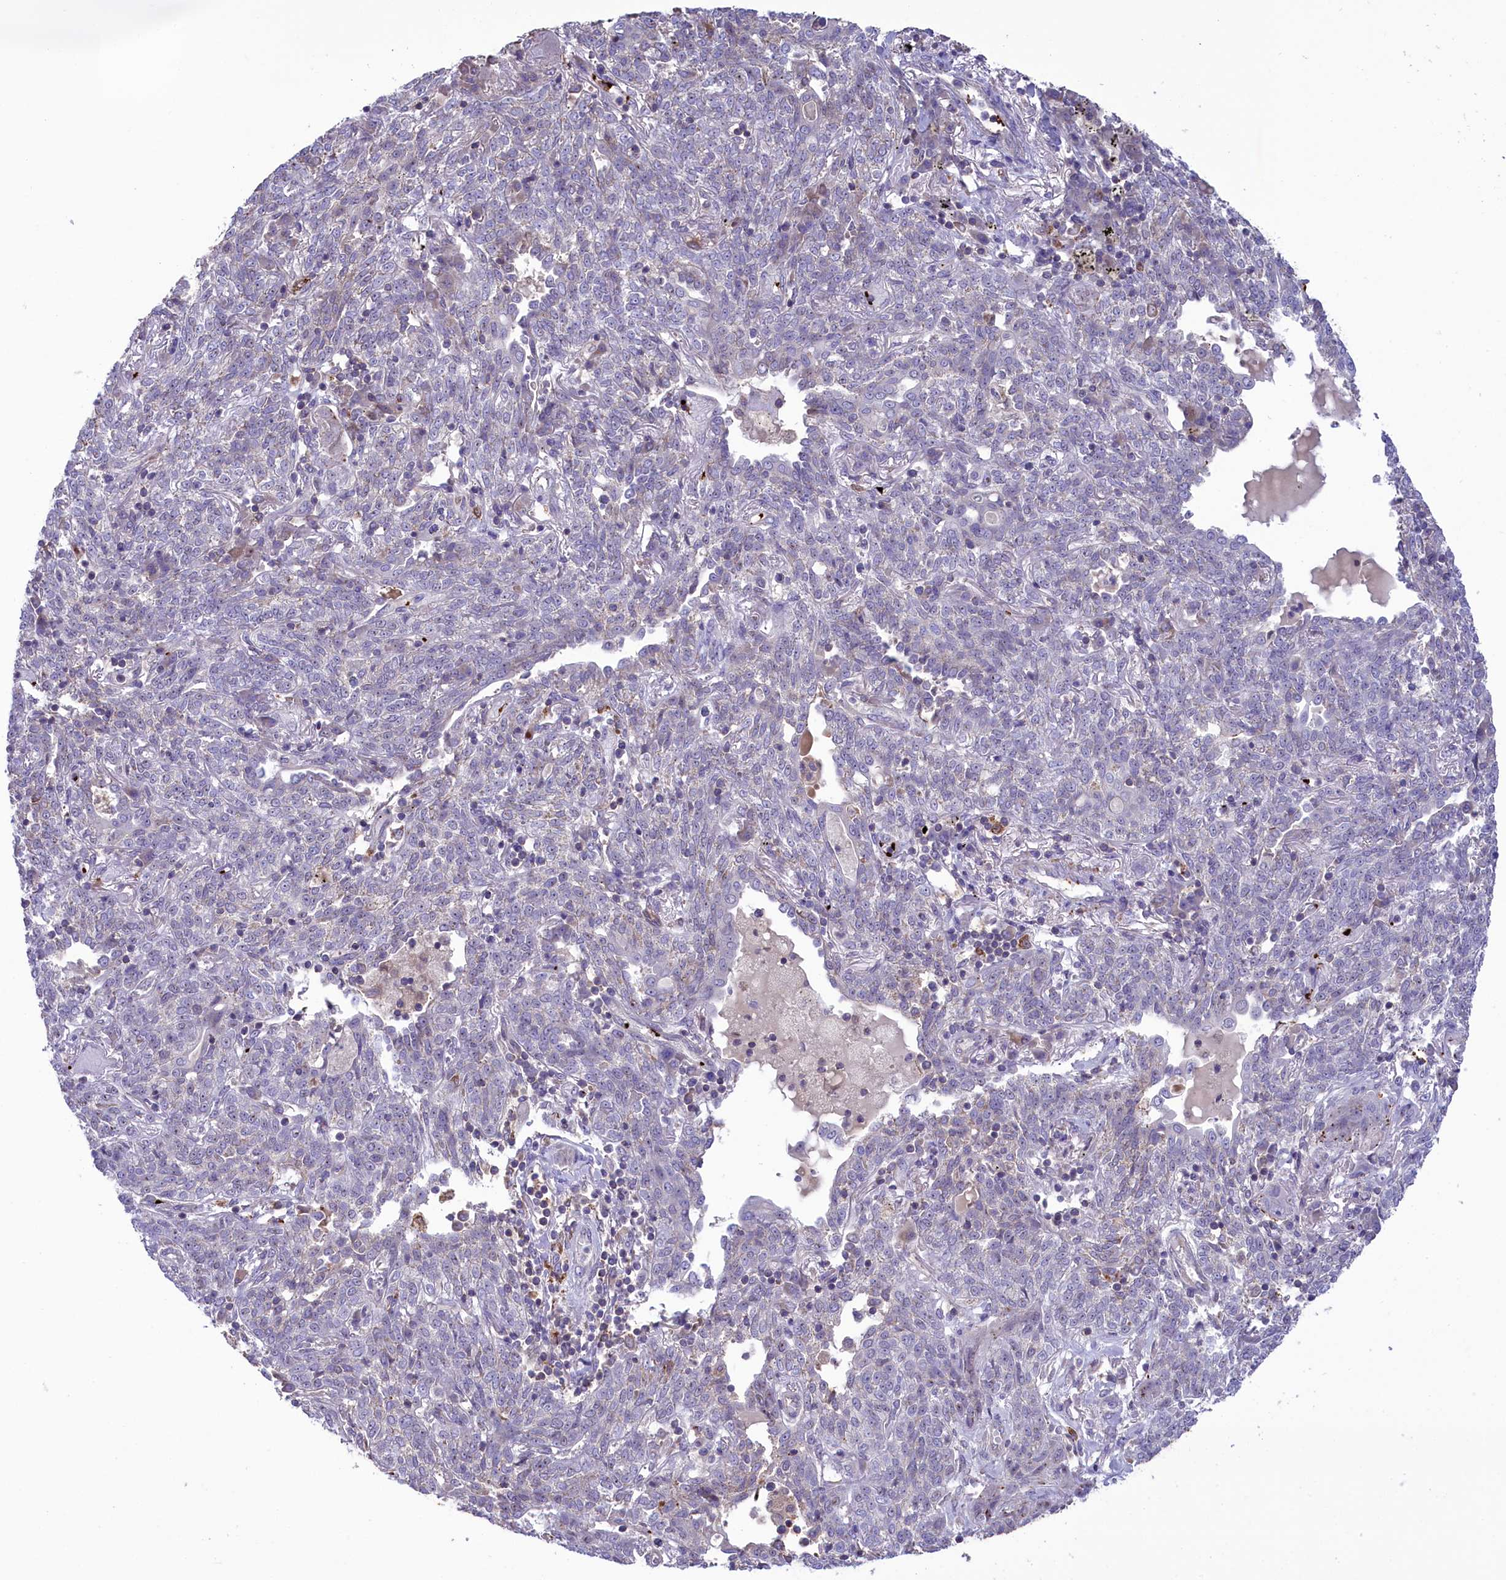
{"staining": {"intensity": "negative", "quantity": "none", "location": "none"}, "tissue": "lung cancer", "cell_type": "Tumor cells", "image_type": "cancer", "snomed": [{"axis": "morphology", "description": "Squamous cell carcinoma, NOS"}, {"axis": "topography", "description": "Lung"}], "caption": "This is an immunohistochemistry (IHC) photomicrograph of lung cancer. There is no expression in tumor cells.", "gene": "HEATR3", "patient": {"sex": "female", "age": 70}}